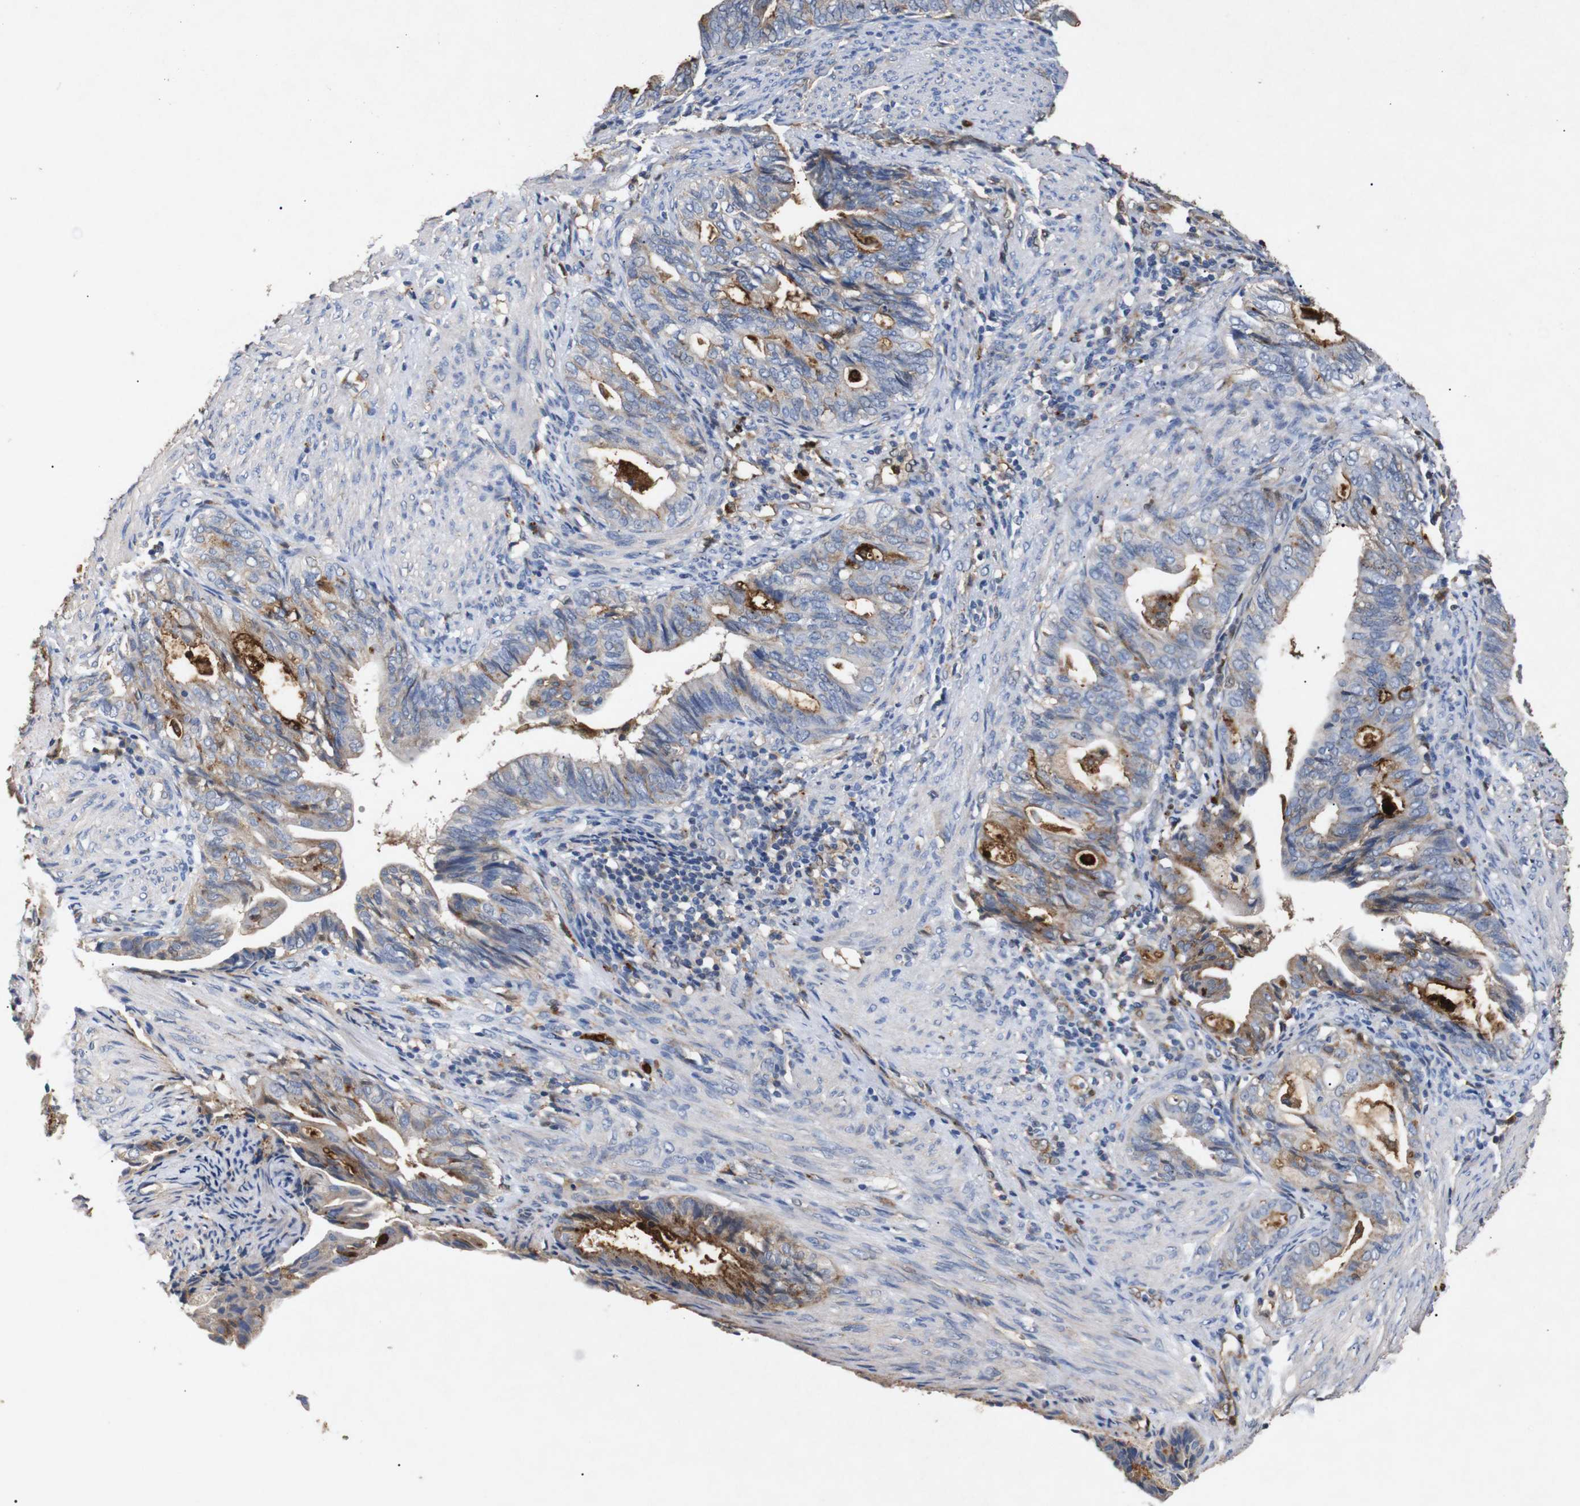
{"staining": {"intensity": "moderate", "quantity": "<25%", "location": "cytoplasmic/membranous"}, "tissue": "endometrial cancer", "cell_type": "Tumor cells", "image_type": "cancer", "snomed": [{"axis": "morphology", "description": "Adenocarcinoma, NOS"}, {"axis": "topography", "description": "Endometrium"}], "caption": "Protein analysis of adenocarcinoma (endometrial) tissue demonstrates moderate cytoplasmic/membranous expression in approximately <25% of tumor cells. (Stains: DAB (3,3'-diaminobenzidine) in brown, nuclei in blue, Microscopy: brightfield microscopy at high magnification).", "gene": "SDCBP", "patient": {"sex": "female", "age": 86}}